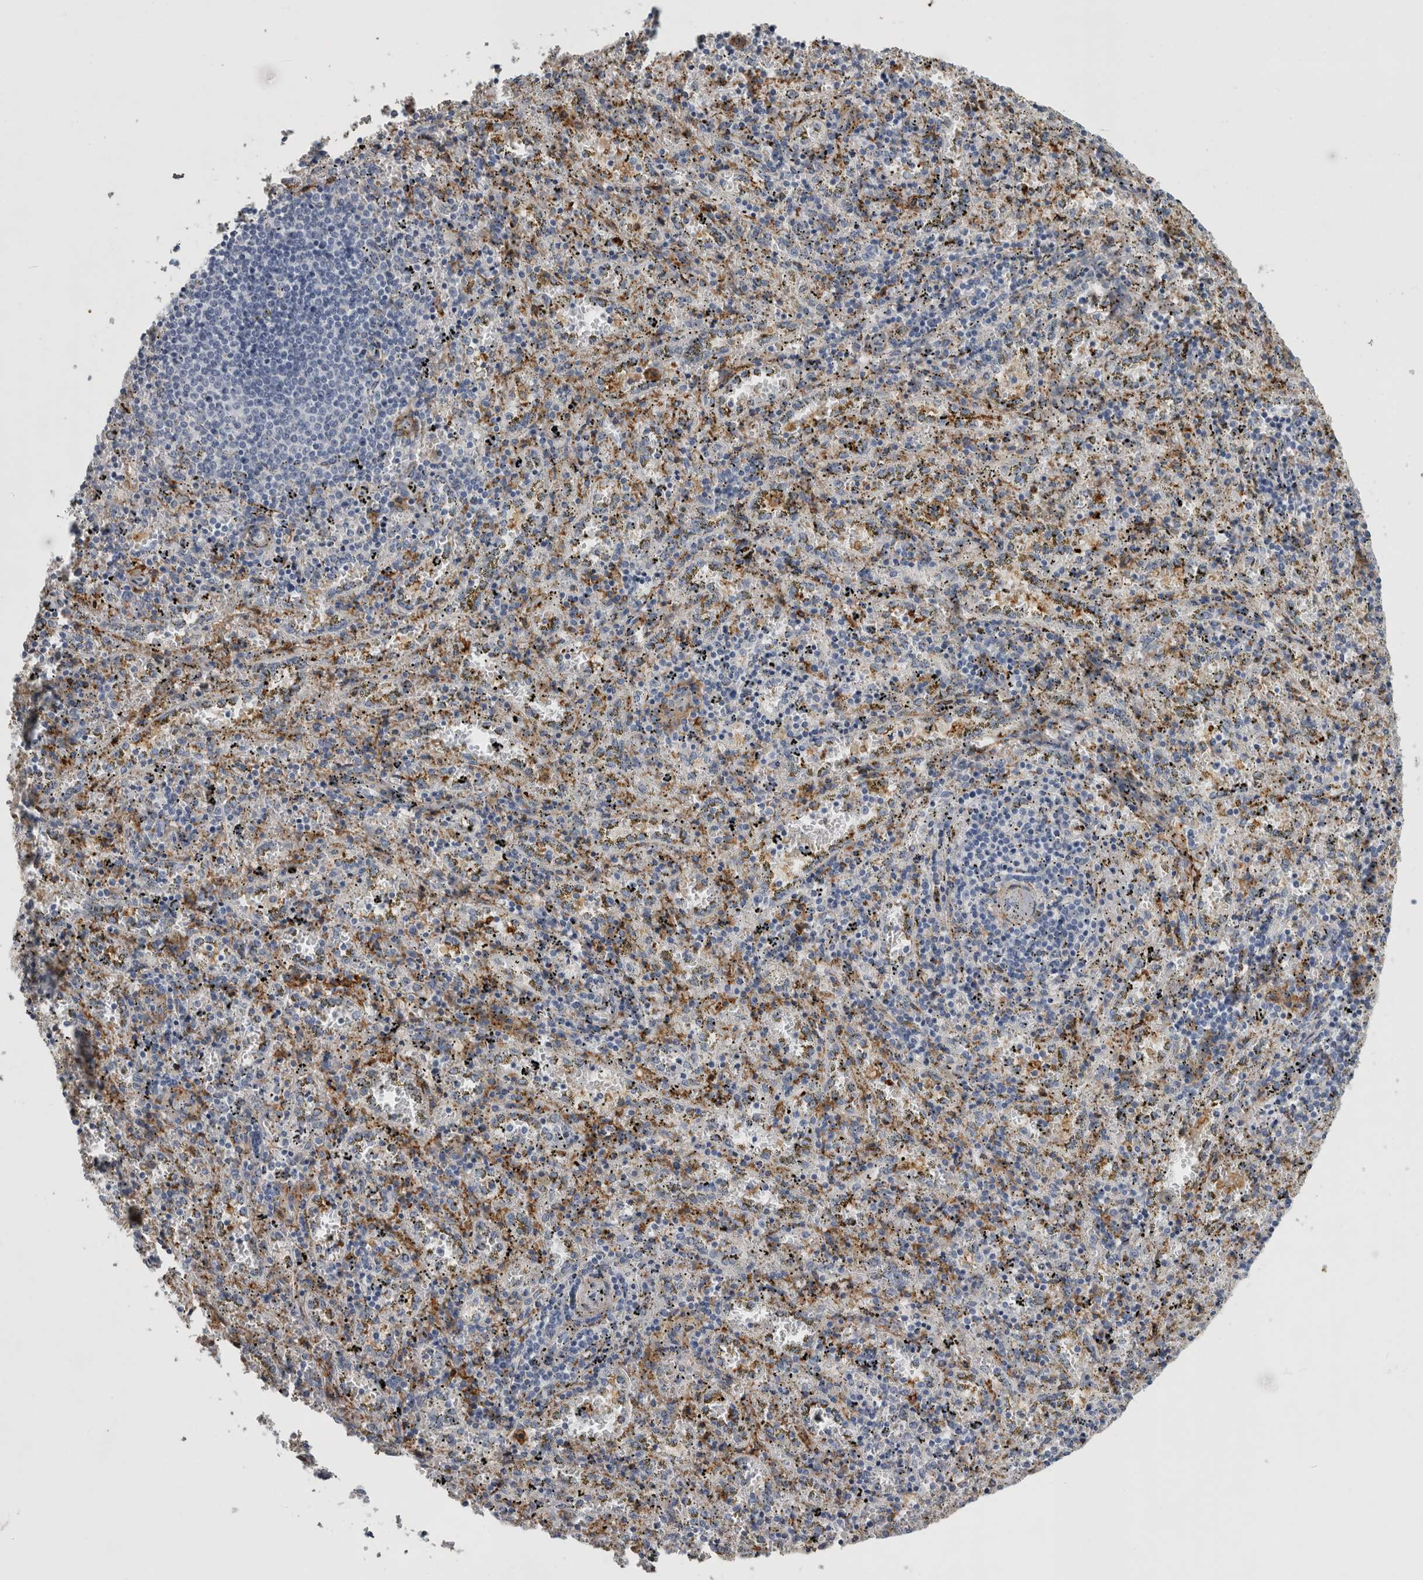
{"staining": {"intensity": "negative", "quantity": "none", "location": "none"}, "tissue": "spleen", "cell_type": "Cells in red pulp", "image_type": "normal", "snomed": [{"axis": "morphology", "description": "Normal tissue, NOS"}, {"axis": "topography", "description": "Spleen"}], "caption": "A high-resolution image shows immunohistochemistry staining of benign spleen, which demonstrates no significant expression in cells in red pulp.", "gene": "DNAJC24", "patient": {"sex": "male", "age": 11}}